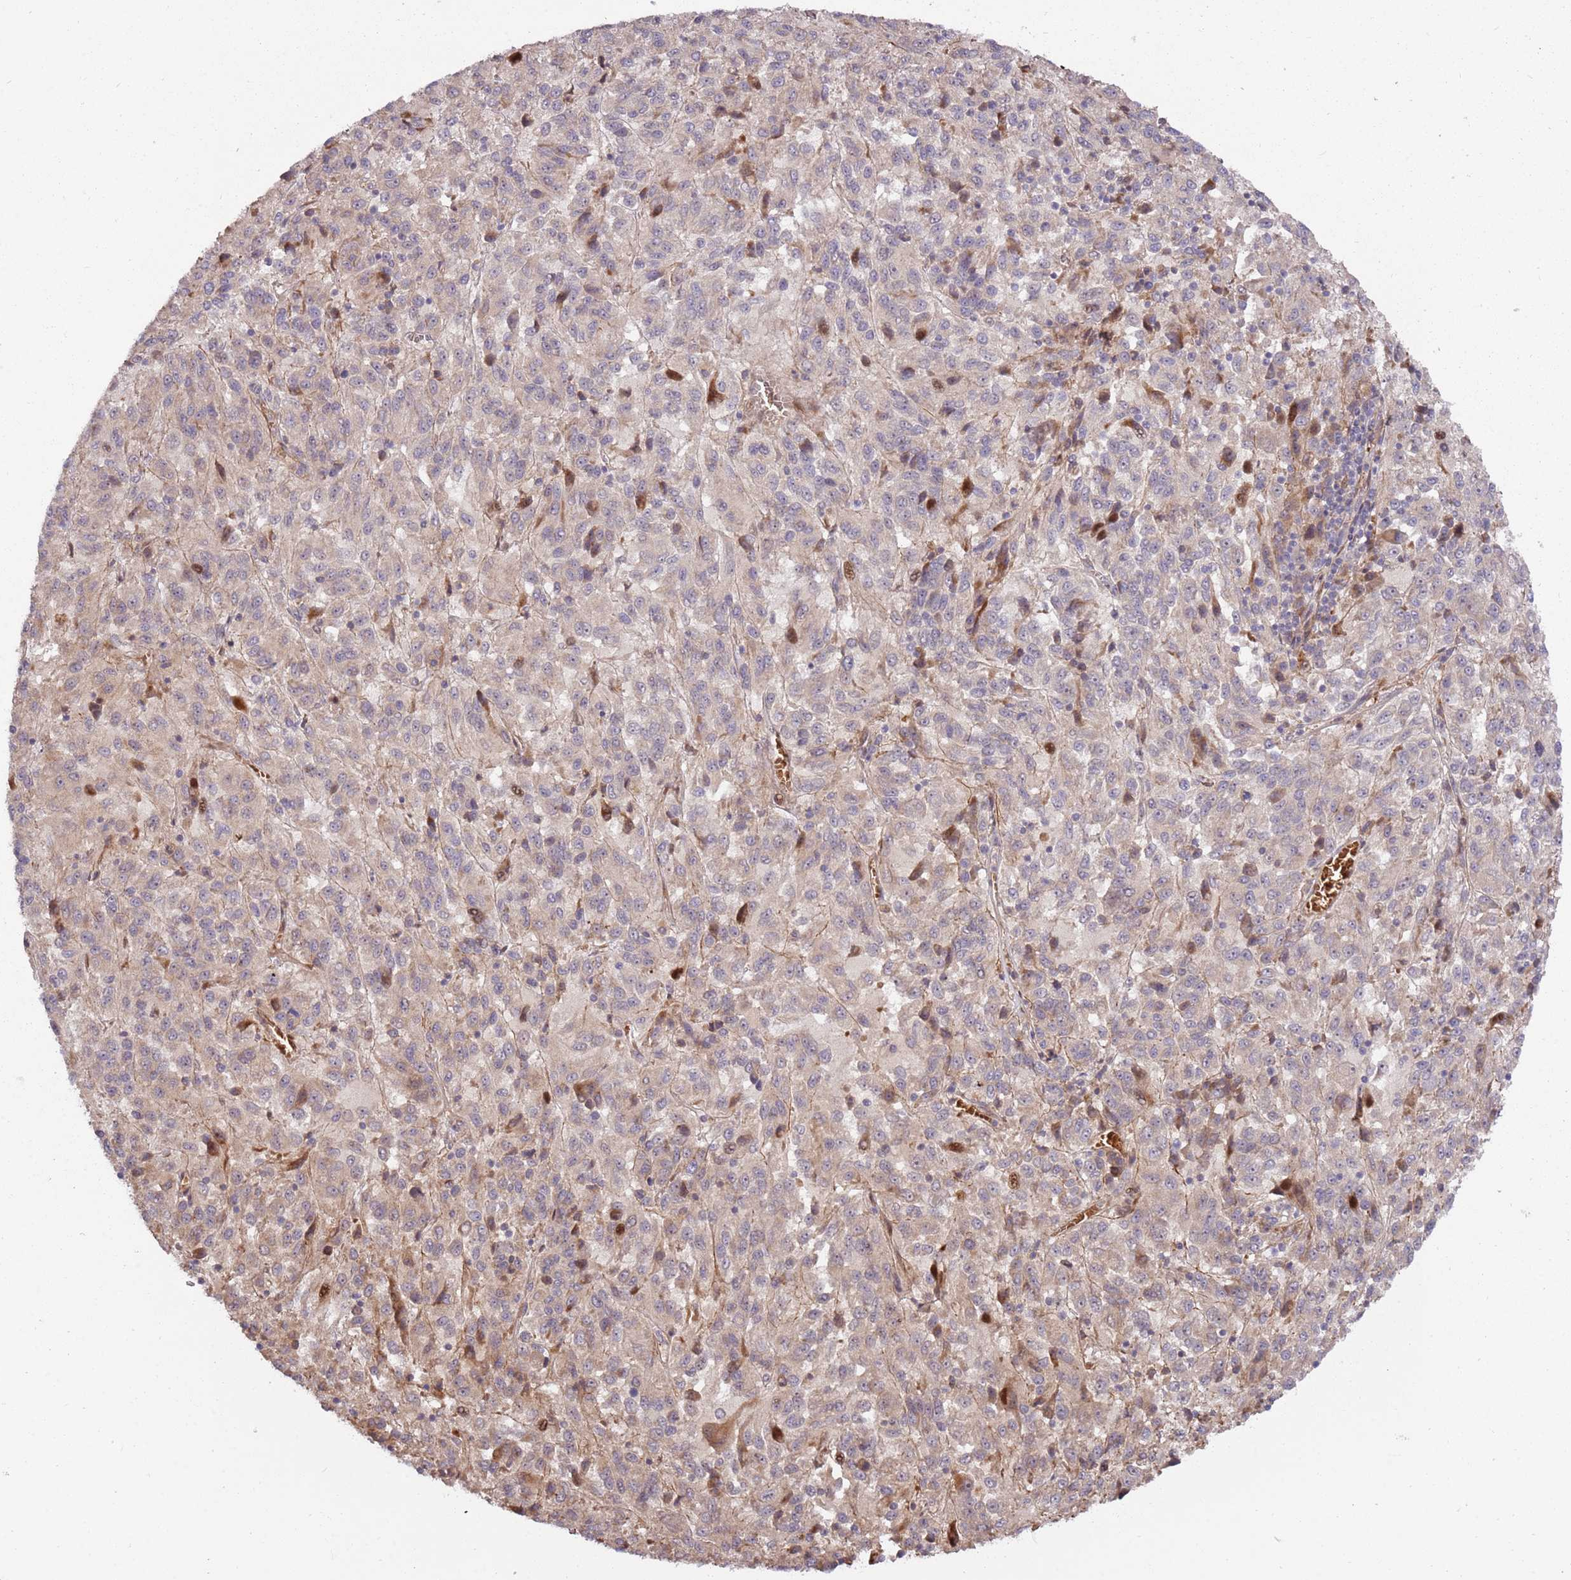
{"staining": {"intensity": "moderate", "quantity": "<25%", "location": "cytoplasmic/membranous,nuclear"}, "tissue": "melanoma", "cell_type": "Tumor cells", "image_type": "cancer", "snomed": [{"axis": "morphology", "description": "Malignant melanoma, Metastatic site"}, {"axis": "topography", "description": "Lung"}], "caption": "High-power microscopy captured an immunohistochemistry (IHC) image of malignant melanoma (metastatic site), revealing moderate cytoplasmic/membranous and nuclear staining in approximately <25% of tumor cells. (Stains: DAB in brown, nuclei in blue, Microscopy: brightfield microscopy at high magnification).", "gene": "RHBDL1", "patient": {"sex": "male", "age": 64}}